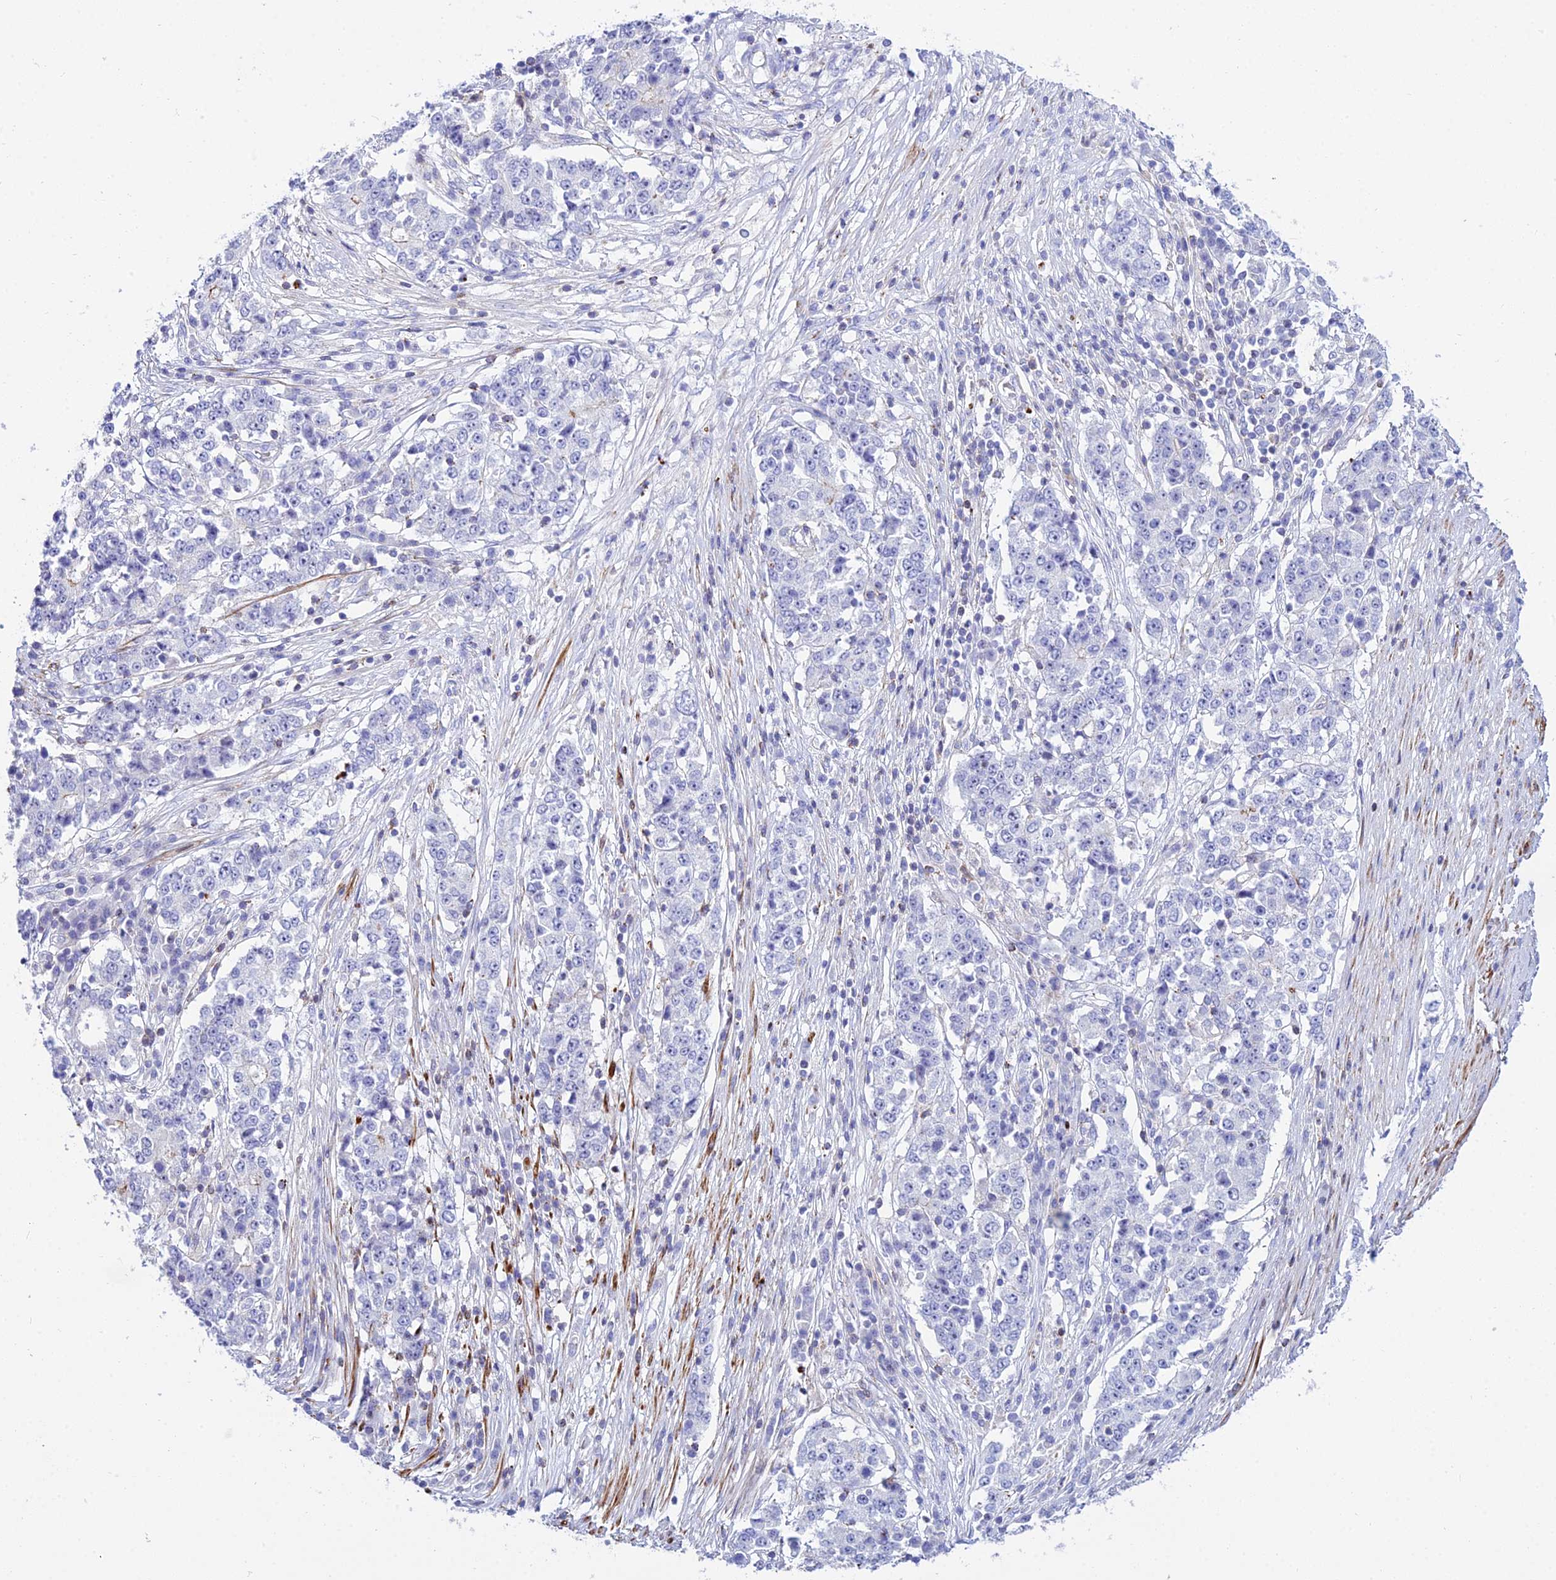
{"staining": {"intensity": "negative", "quantity": "none", "location": "none"}, "tissue": "stomach cancer", "cell_type": "Tumor cells", "image_type": "cancer", "snomed": [{"axis": "morphology", "description": "Adenocarcinoma, NOS"}, {"axis": "topography", "description": "Stomach"}], "caption": "Tumor cells are negative for protein expression in human stomach cancer. The staining is performed using DAB brown chromogen with nuclei counter-stained in using hematoxylin.", "gene": "DLX1", "patient": {"sex": "male", "age": 59}}